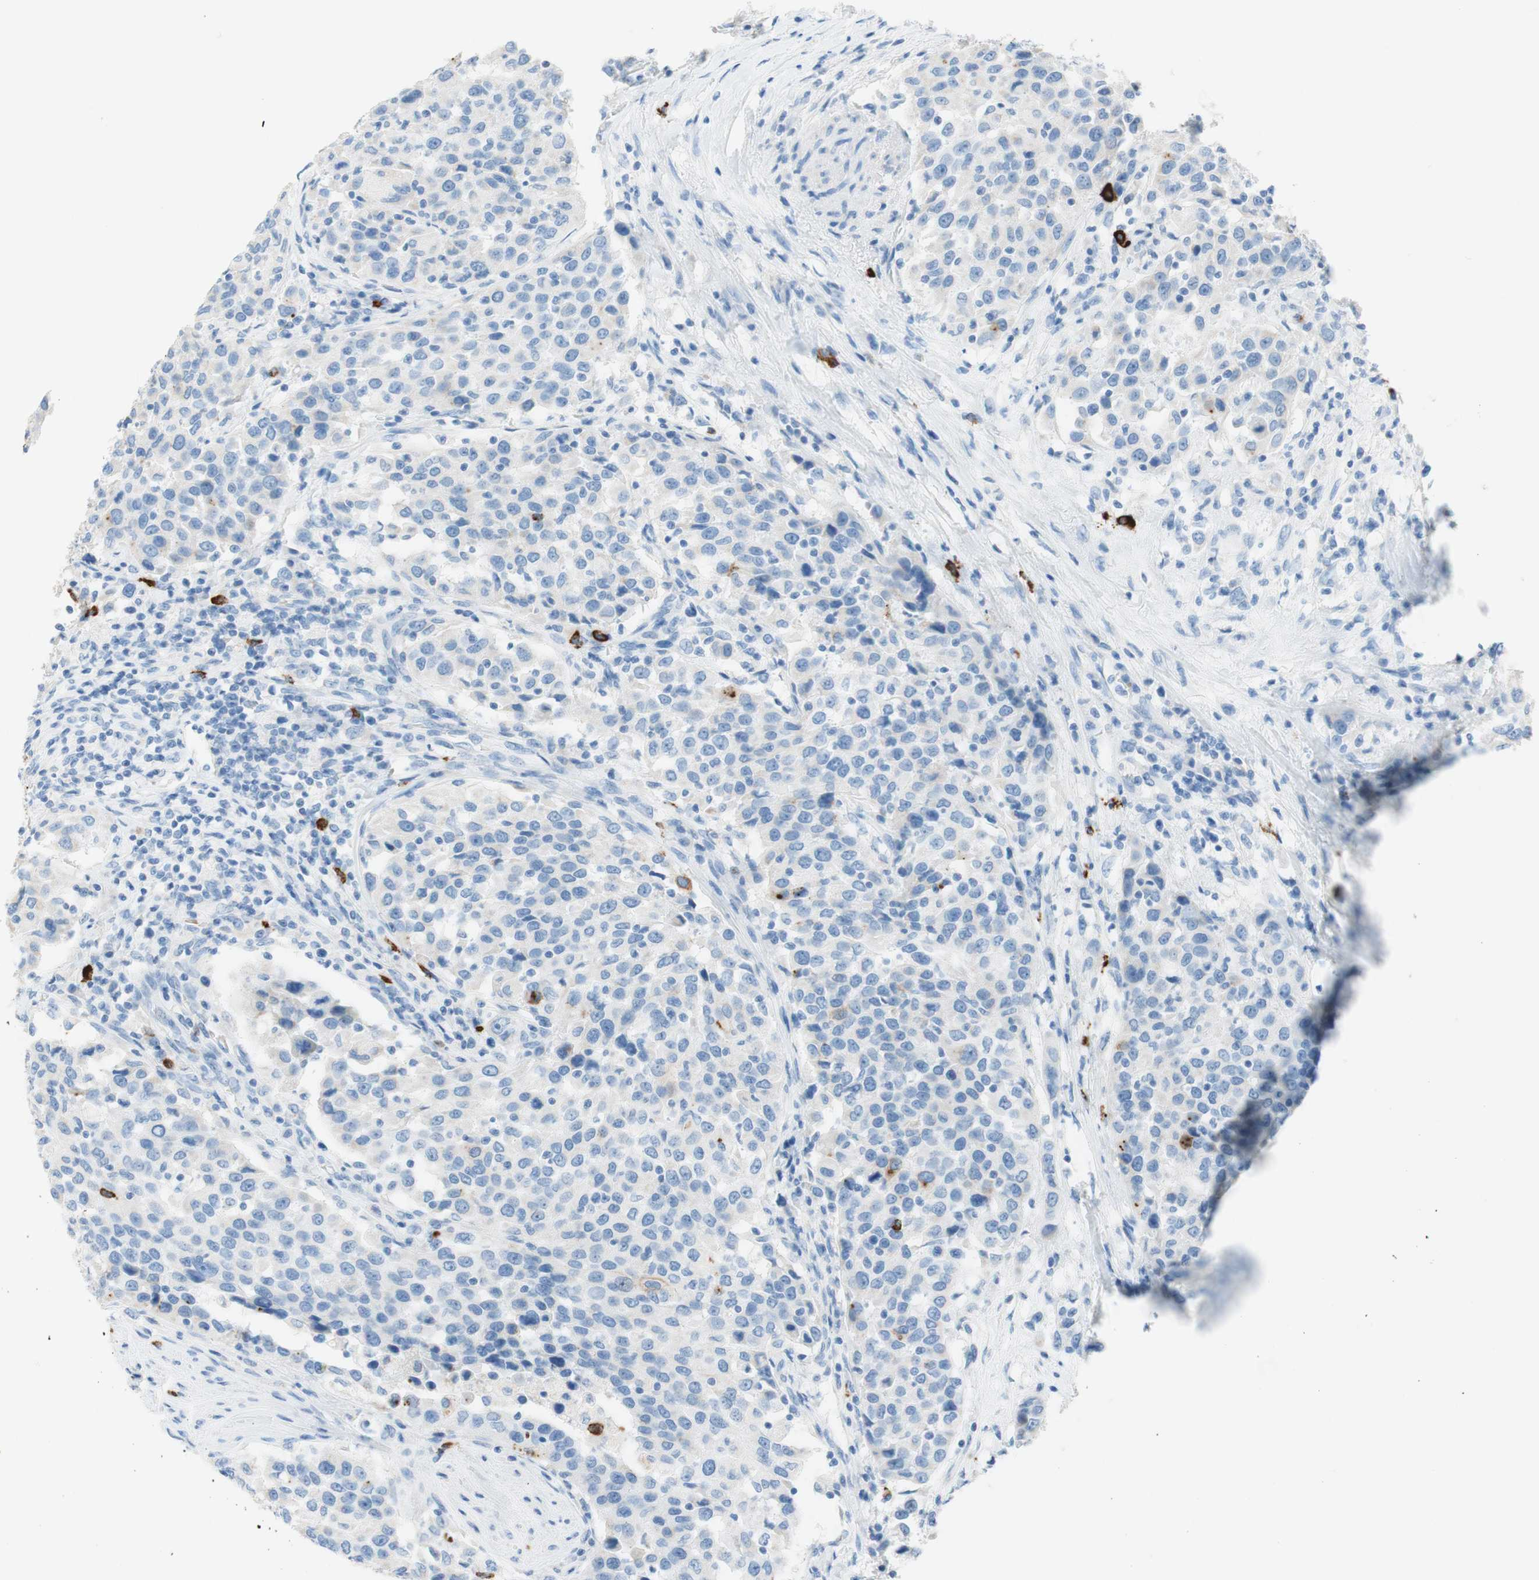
{"staining": {"intensity": "weak", "quantity": "<25%", "location": "cytoplasmic/membranous"}, "tissue": "urothelial cancer", "cell_type": "Tumor cells", "image_type": "cancer", "snomed": [{"axis": "morphology", "description": "Urothelial carcinoma, High grade"}, {"axis": "topography", "description": "Urinary bladder"}], "caption": "Immunohistochemical staining of urothelial carcinoma (high-grade) reveals no significant expression in tumor cells.", "gene": "CEACAM1", "patient": {"sex": "female", "age": 80}}